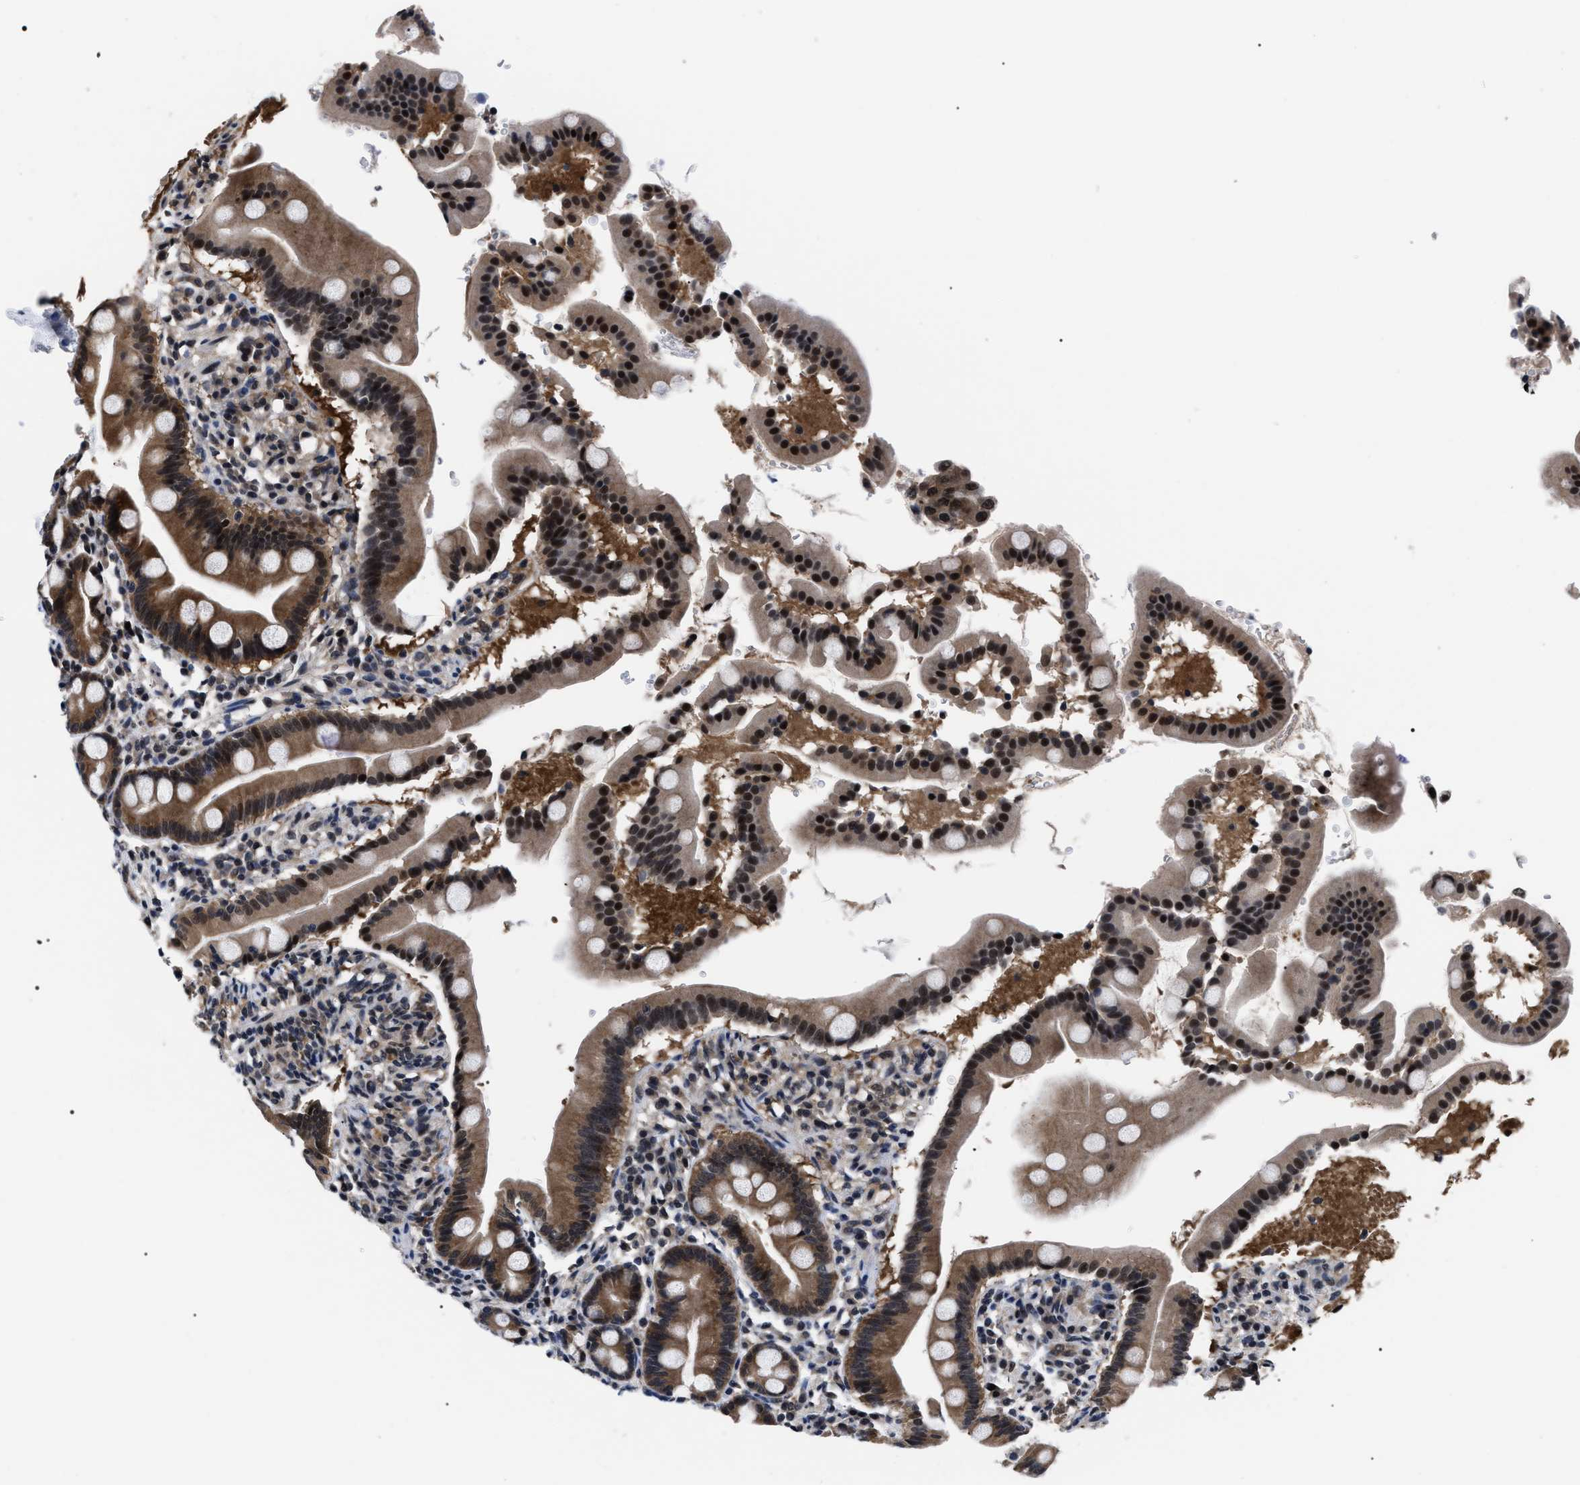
{"staining": {"intensity": "strong", "quantity": ">75%", "location": "cytoplasmic/membranous,nuclear"}, "tissue": "duodenum", "cell_type": "Glandular cells", "image_type": "normal", "snomed": [{"axis": "morphology", "description": "Normal tissue, NOS"}, {"axis": "topography", "description": "Duodenum"}], "caption": "IHC (DAB (3,3'-diaminobenzidine)) staining of benign duodenum reveals strong cytoplasmic/membranous,nuclear protein staining in approximately >75% of glandular cells. (Brightfield microscopy of DAB IHC at high magnification).", "gene": "CSNK2A1", "patient": {"sex": "male", "age": 50}}